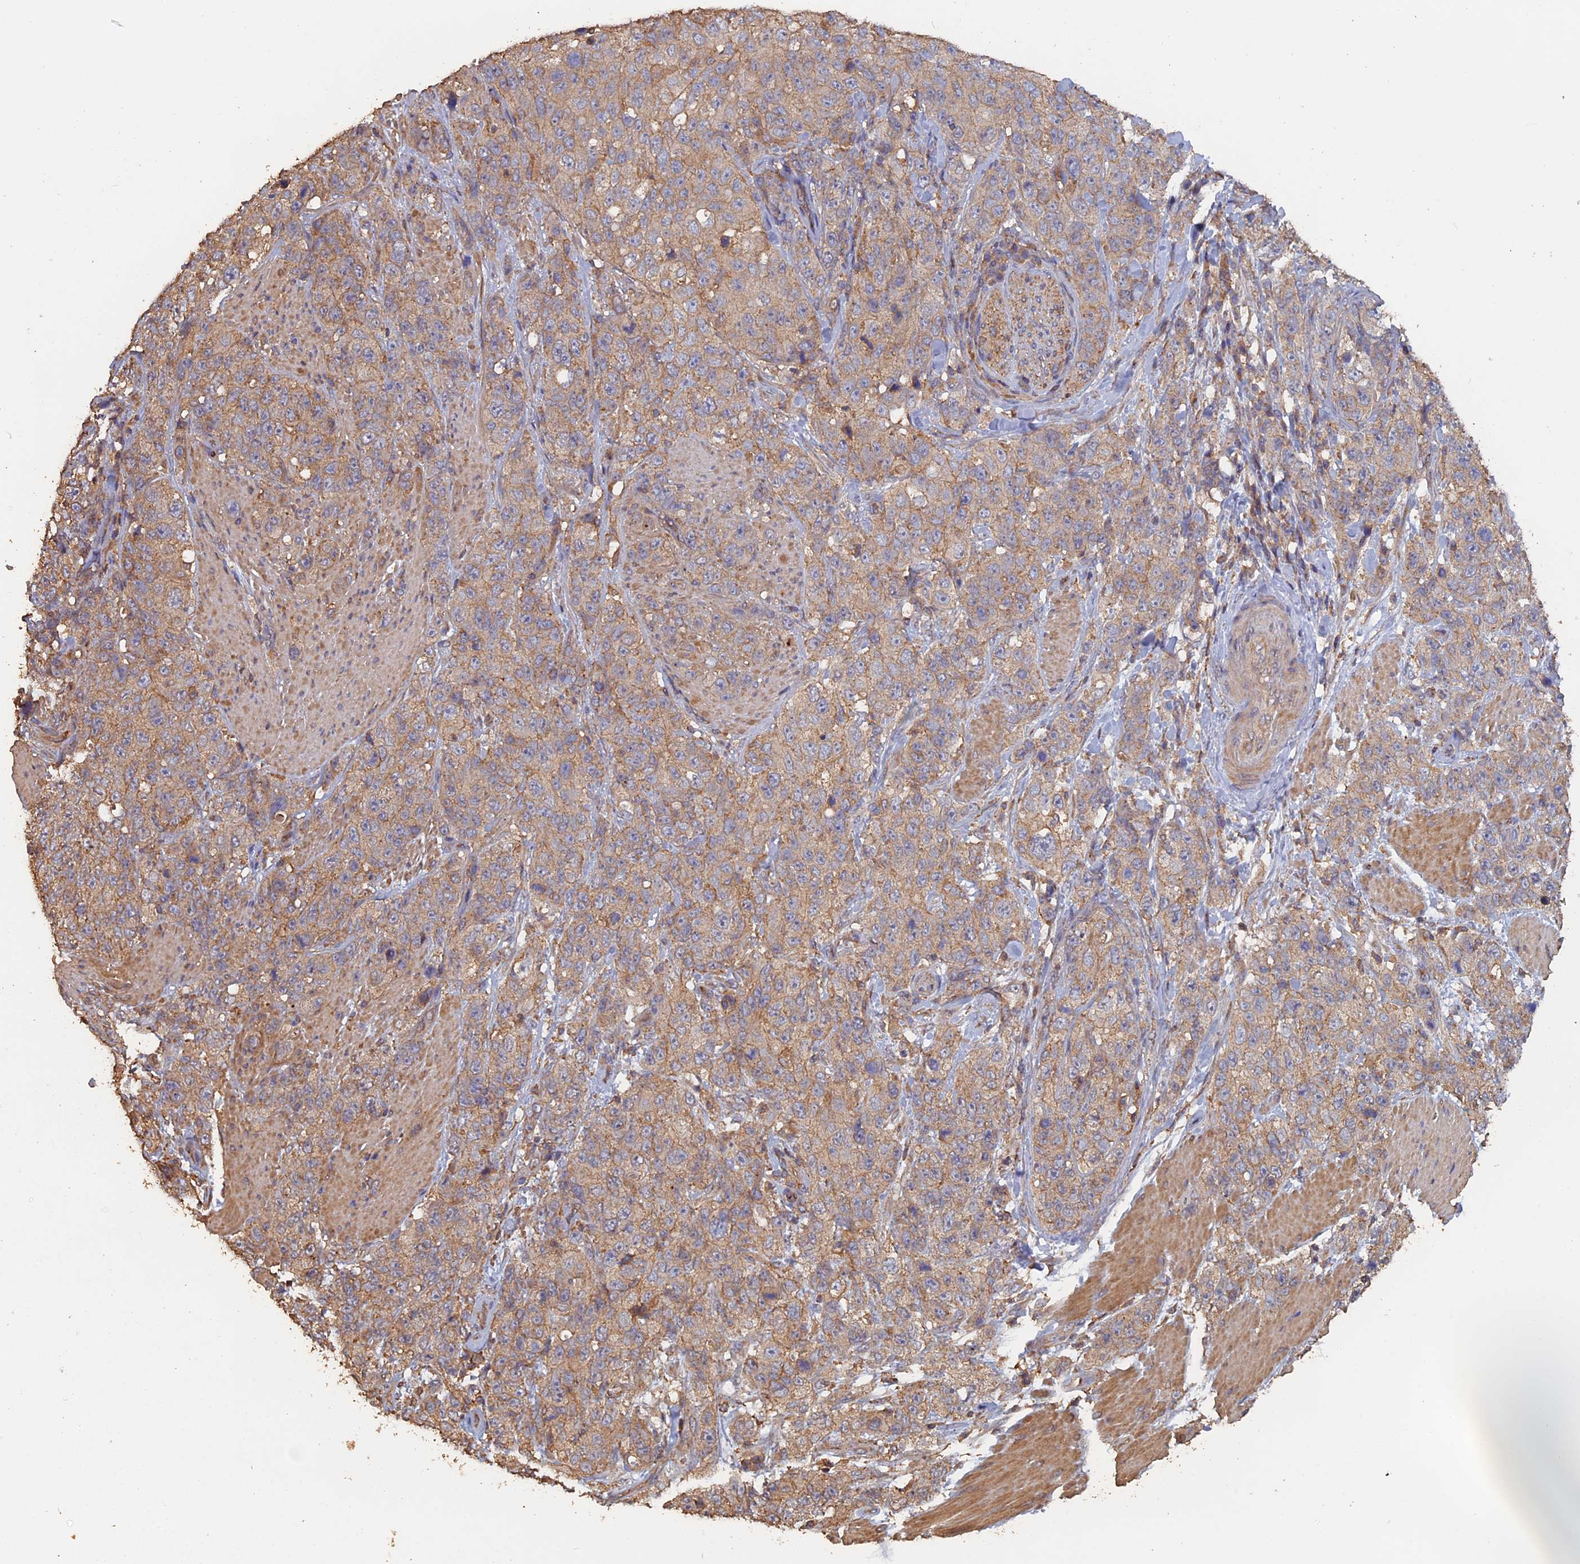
{"staining": {"intensity": "weak", "quantity": "25%-75%", "location": "cytoplasmic/membranous"}, "tissue": "stomach cancer", "cell_type": "Tumor cells", "image_type": "cancer", "snomed": [{"axis": "morphology", "description": "Adenocarcinoma, NOS"}, {"axis": "topography", "description": "Stomach"}], "caption": "Immunohistochemistry (IHC) image of human stomach adenocarcinoma stained for a protein (brown), which displays low levels of weak cytoplasmic/membranous expression in approximately 25%-75% of tumor cells.", "gene": "PIGQ", "patient": {"sex": "male", "age": 48}}